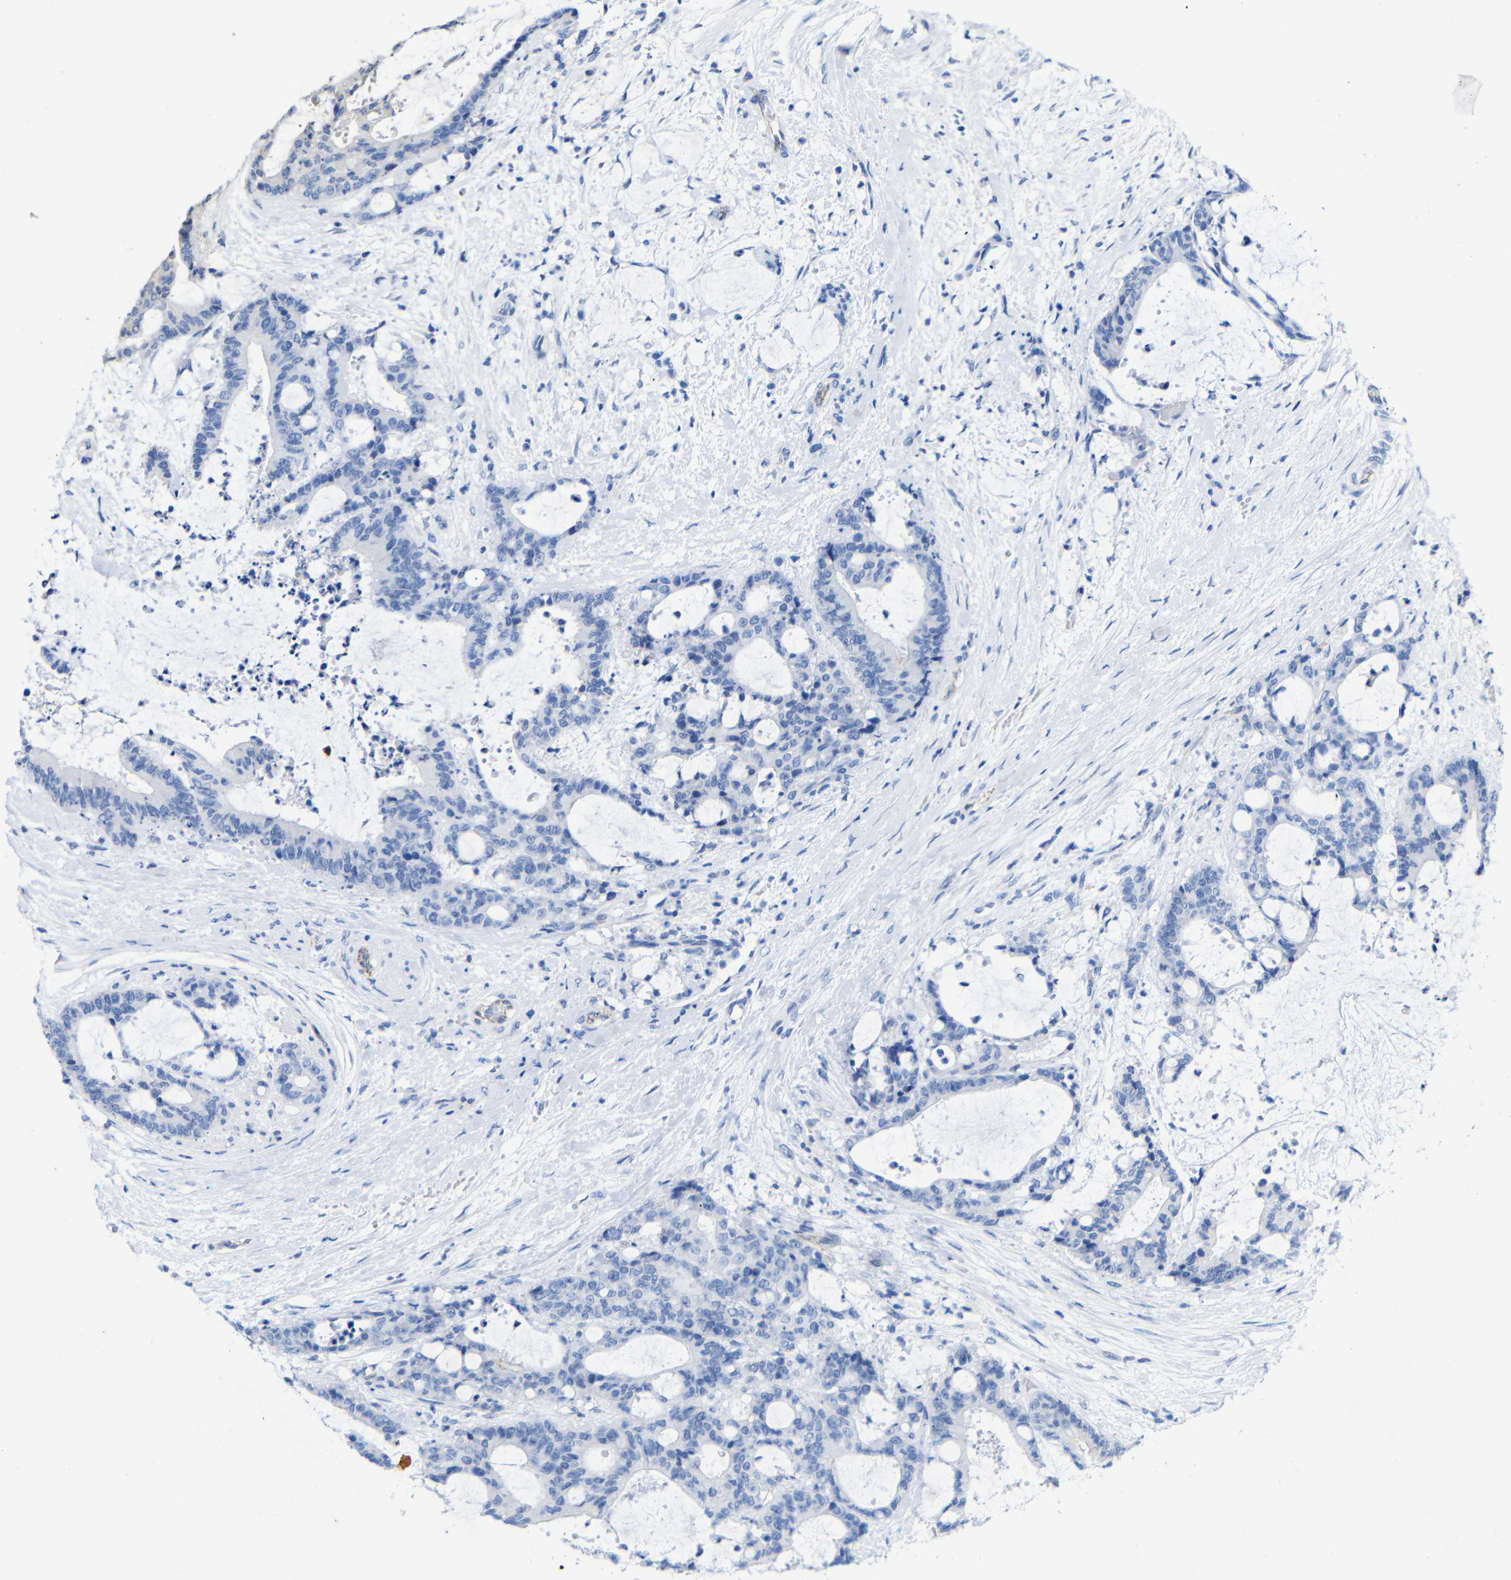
{"staining": {"intensity": "negative", "quantity": "none", "location": "none"}, "tissue": "liver cancer", "cell_type": "Tumor cells", "image_type": "cancer", "snomed": [{"axis": "morphology", "description": "Normal tissue, NOS"}, {"axis": "morphology", "description": "Cholangiocarcinoma"}, {"axis": "topography", "description": "Liver"}, {"axis": "topography", "description": "Peripheral nerve tissue"}], "caption": "Liver cancer was stained to show a protein in brown. There is no significant expression in tumor cells.", "gene": "CGNL1", "patient": {"sex": "female", "age": 73}}